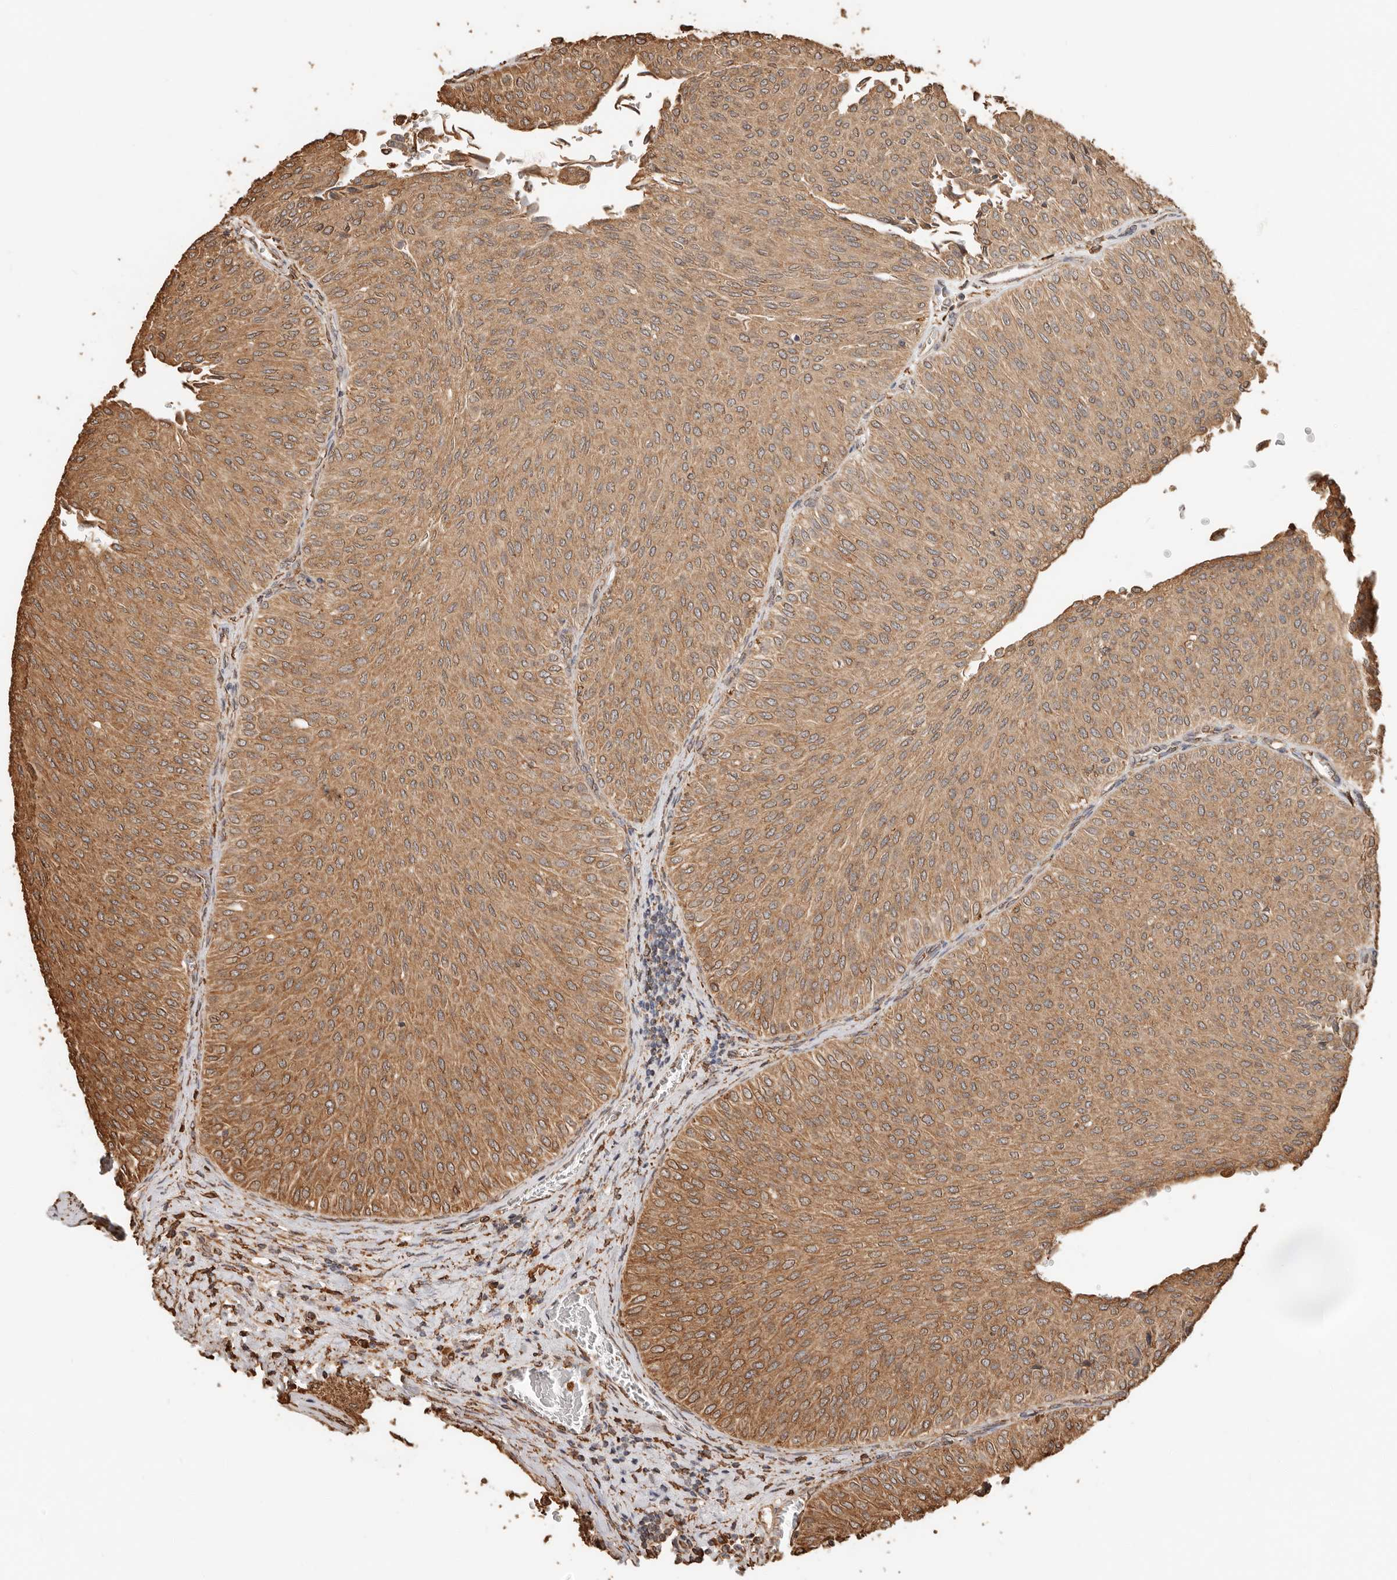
{"staining": {"intensity": "moderate", "quantity": ">75%", "location": "cytoplasmic/membranous"}, "tissue": "urothelial cancer", "cell_type": "Tumor cells", "image_type": "cancer", "snomed": [{"axis": "morphology", "description": "Urothelial carcinoma, Low grade"}, {"axis": "topography", "description": "Urinary bladder"}], "caption": "Low-grade urothelial carcinoma stained with IHC exhibits moderate cytoplasmic/membranous positivity in about >75% of tumor cells. Using DAB (3,3'-diaminobenzidine) (brown) and hematoxylin (blue) stains, captured at high magnification using brightfield microscopy.", "gene": "ARHGEF10L", "patient": {"sex": "male", "age": 78}}